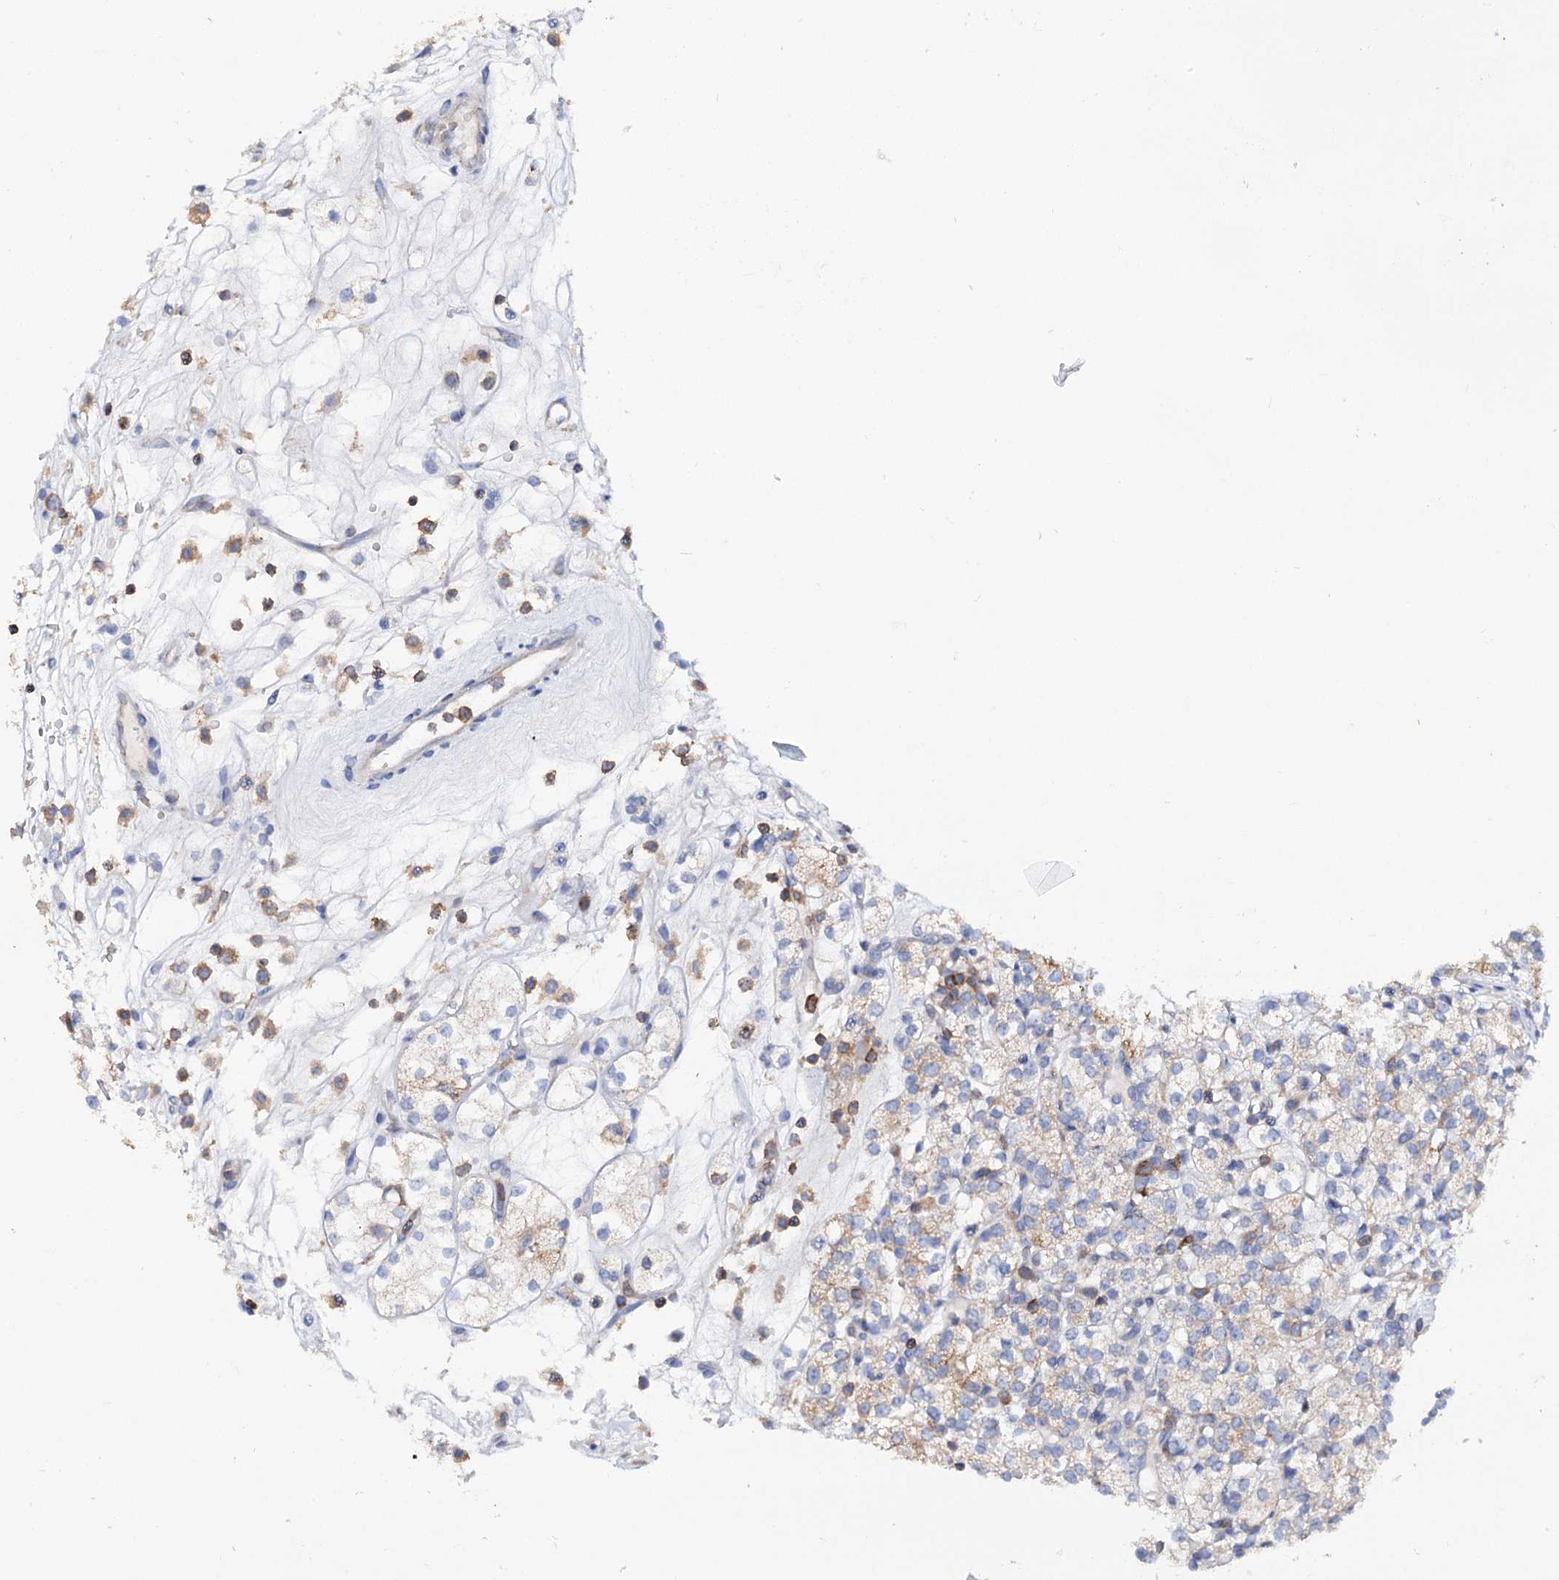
{"staining": {"intensity": "moderate", "quantity": "<25%", "location": "cytoplasmic/membranous"}, "tissue": "renal cancer", "cell_type": "Tumor cells", "image_type": "cancer", "snomed": [{"axis": "morphology", "description": "Adenocarcinoma, NOS"}, {"axis": "topography", "description": "Kidney"}], "caption": "Protein staining by immunohistochemistry exhibits moderate cytoplasmic/membranous expression in approximately <25% of tumor cells in renal adenocarcinoma.", "gene": "UBASH3B", "patient": {"sex": "male", "age": 77}}